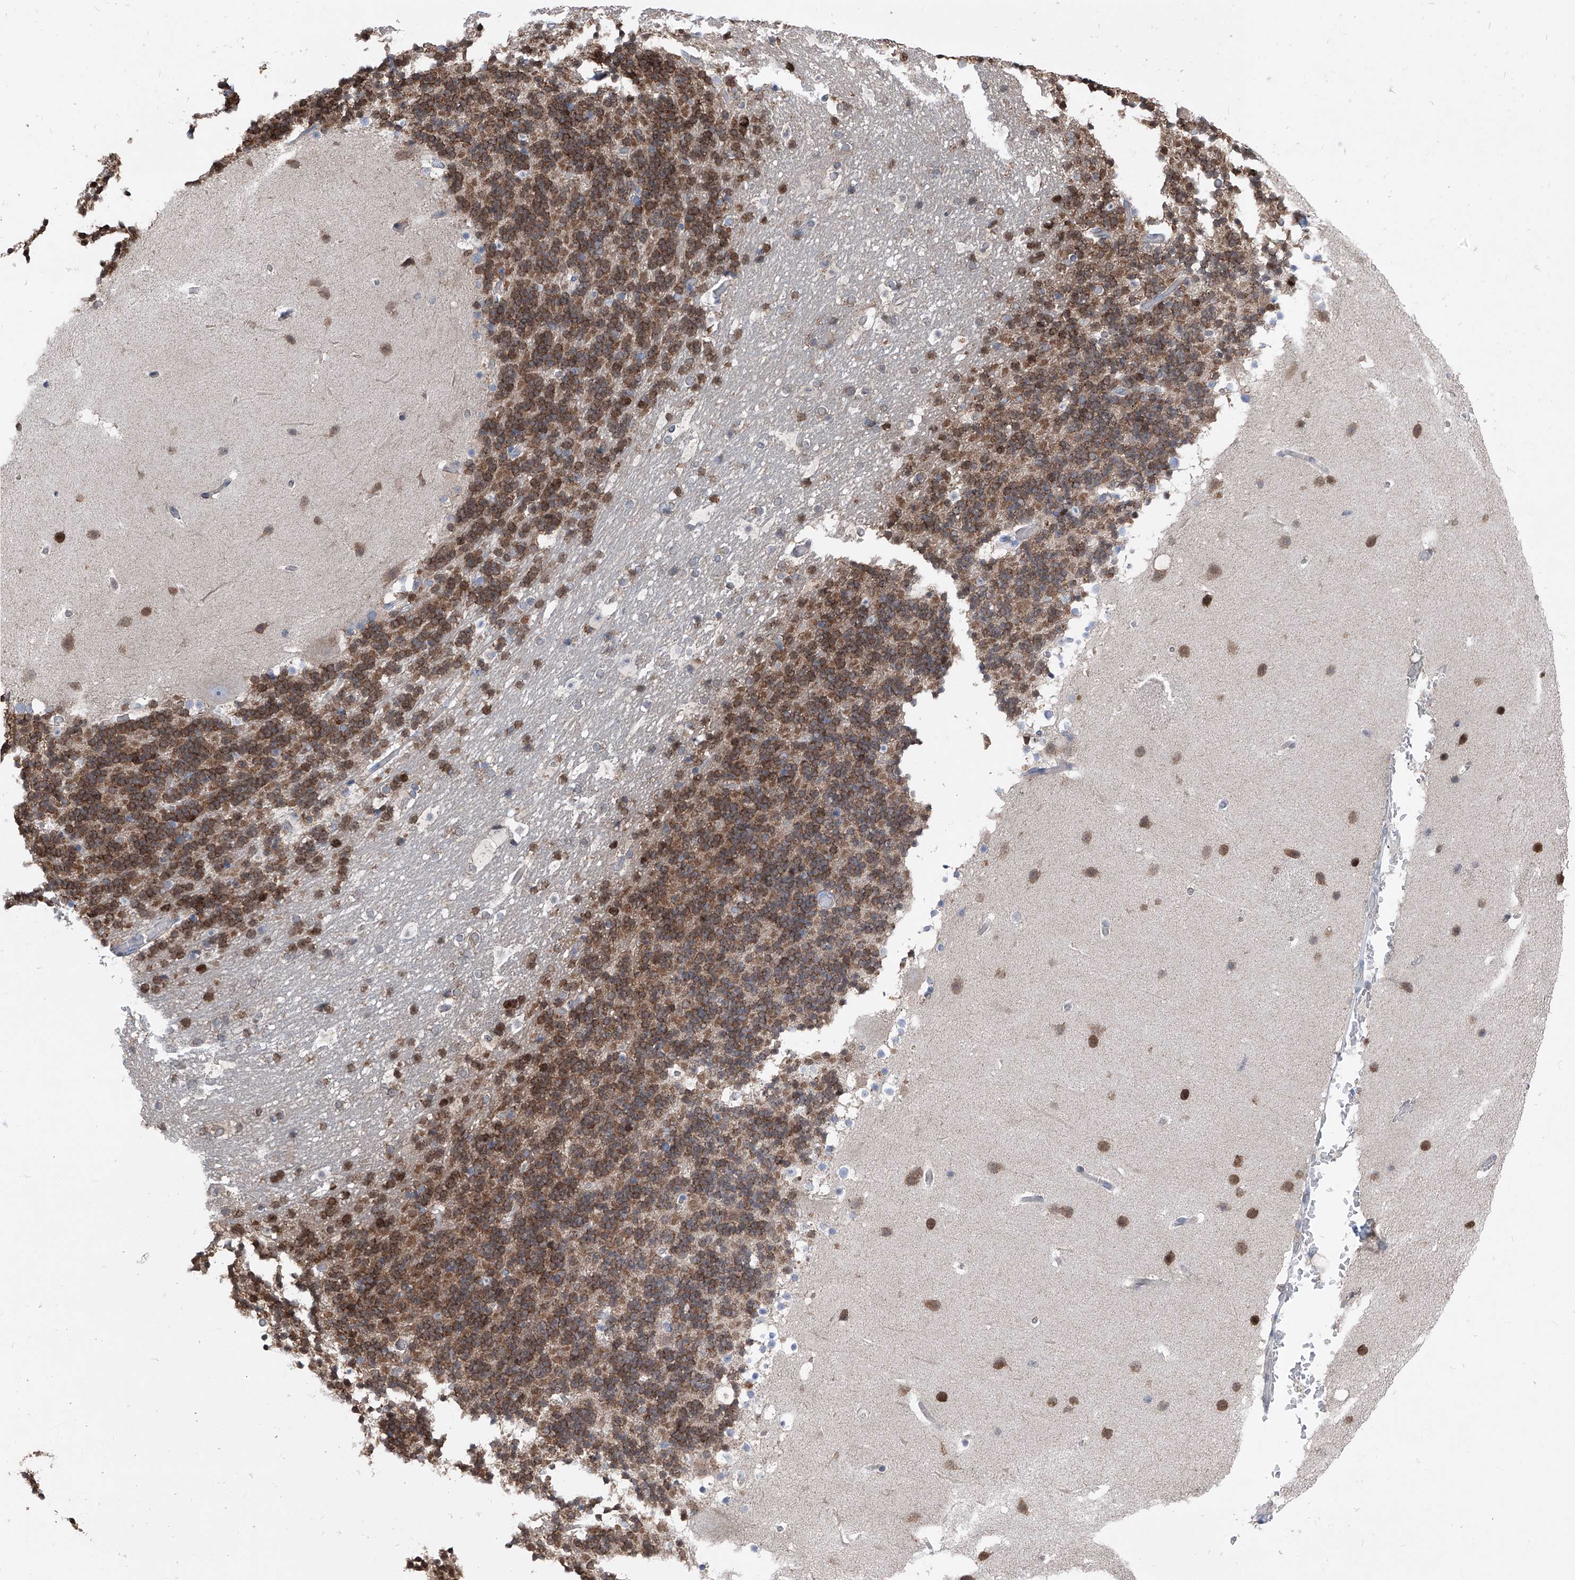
{"staining": {"intensity": "moderate", "quantity": ">75%", "location": "cytoplasmic/membranous"}, "tissue": "cerebellum", "cell_type": "Cells in granular layer", "image_type": "normal", "snomed": [{"axis": "morphology", "description": "Normal tissue, NOS"}, {"axis": "topography", "description": "Cerebellum"}], "caption": "Immunohistochemical staining of normal cerebellum displays >75% levels of moderate cytoplasmic/membranous protein expression in about >75% of cells in granular layer.", "gene": "AGPS", "patient": {"sex": "male", "age": 57}}